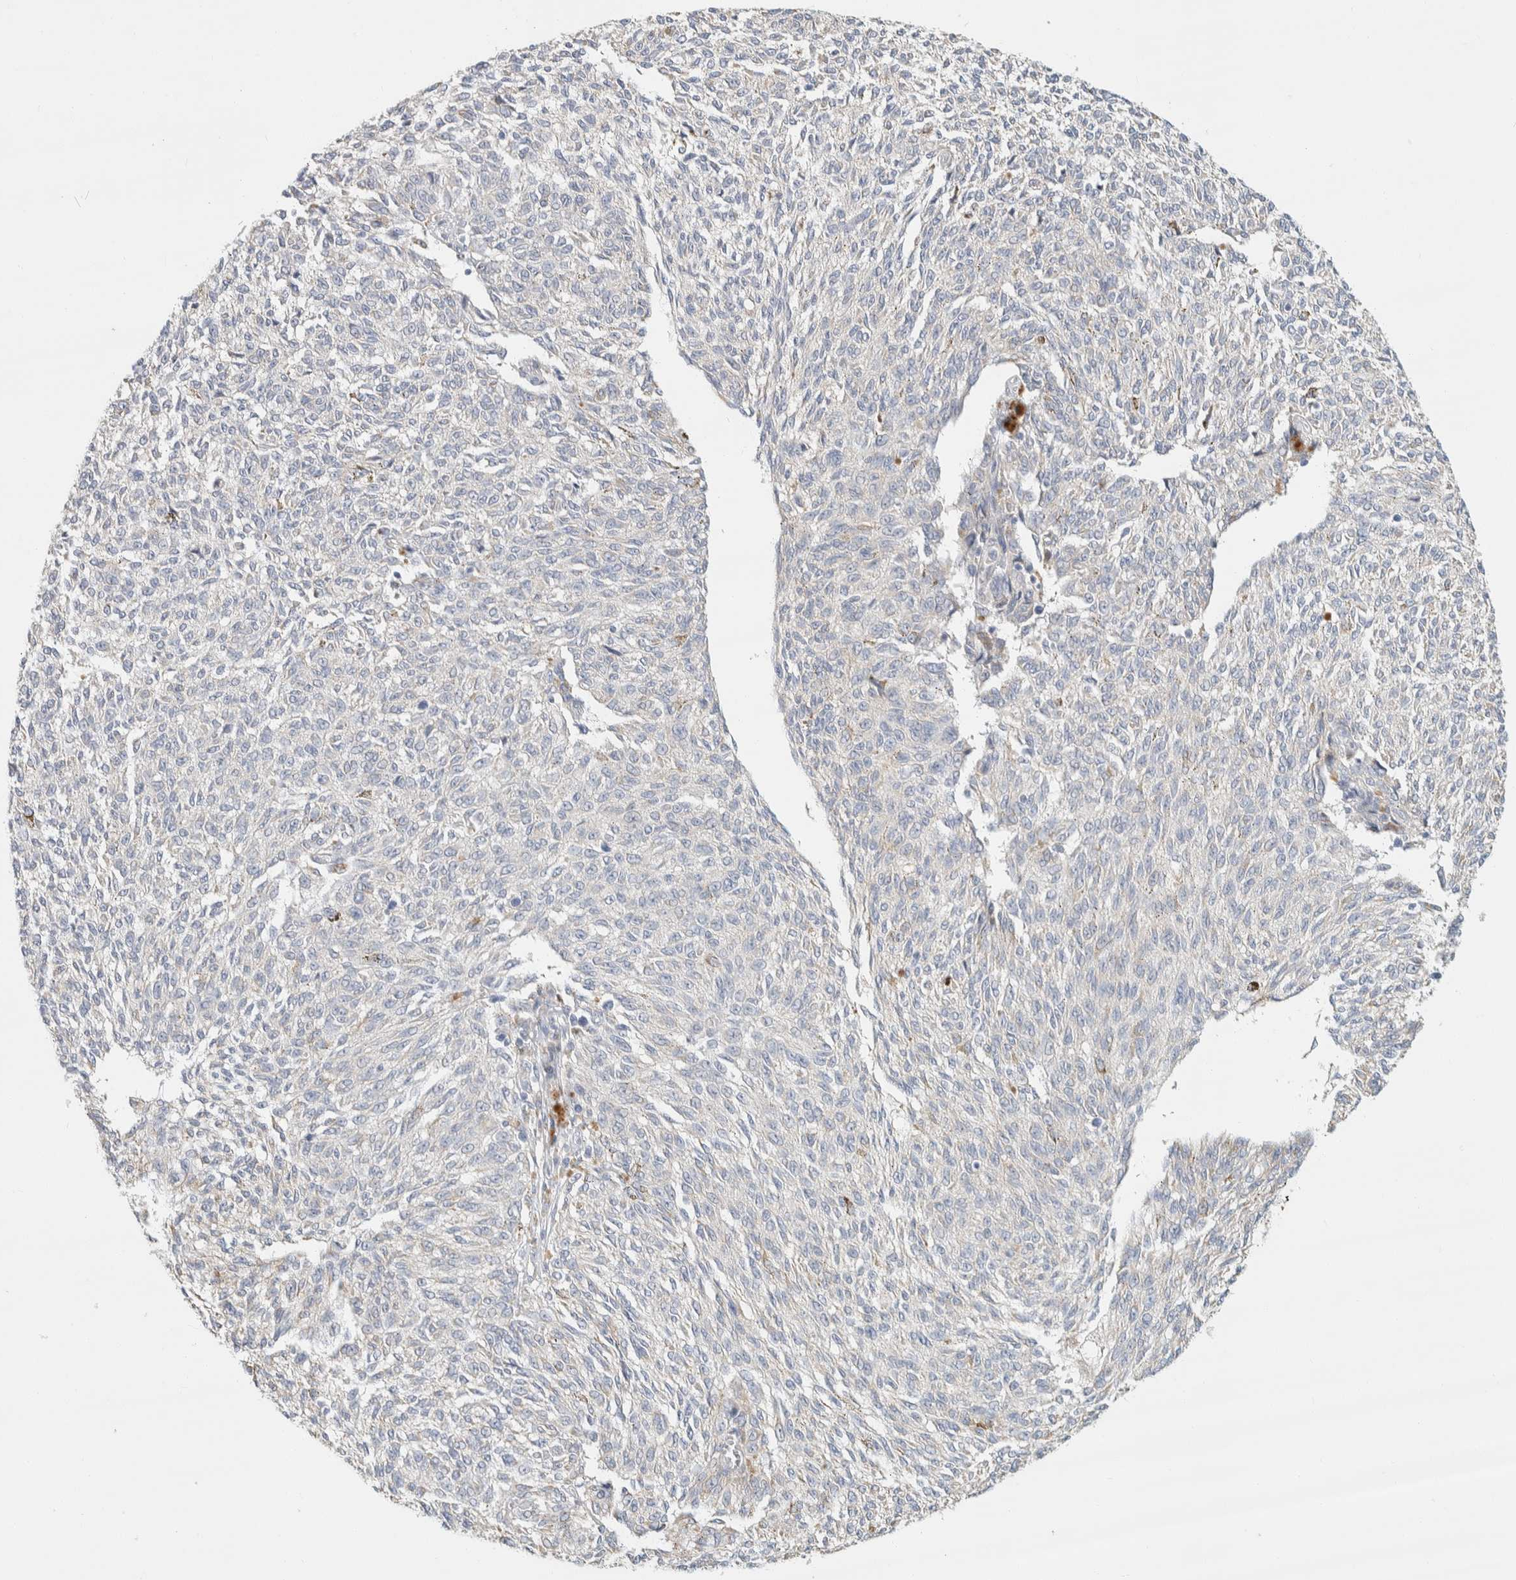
{"staining": {"intensity": "negative", "quantity": "none", "location": "none"}, "tissue": "melanoma", "cell_type": "Tumor cells", "image_type": "cancer", "snomed": [{"axis": "morphology", "description": "Malignant melanoma, NOS"}, {"axis": "topography", "description": "Skin"}], "caption": "Tumor cells show no significant expression in melanoma. Nuclei are stained in blue.", "gene": "CDR2", "patient": {"sex": "female", "age": 72}}